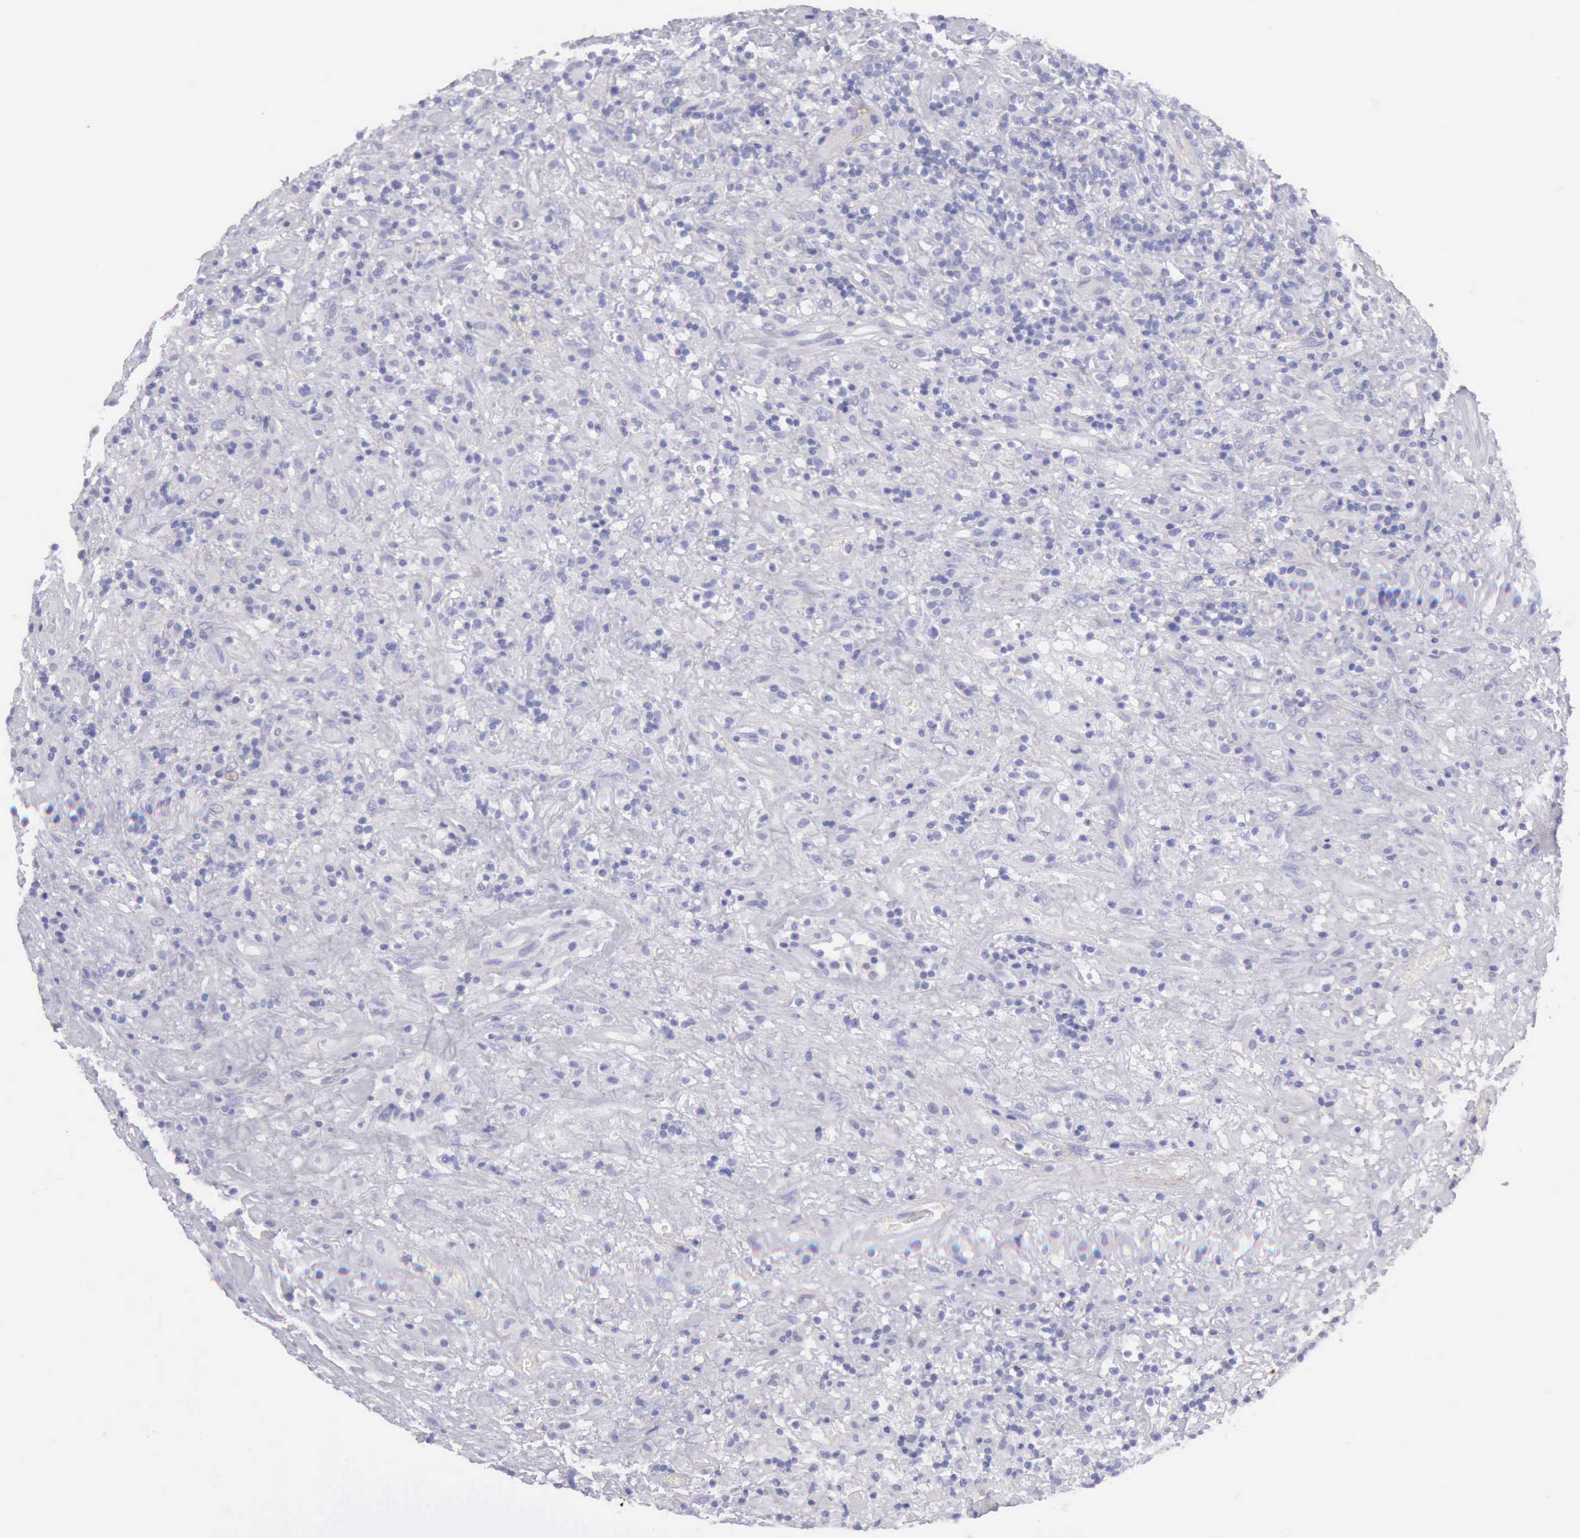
{"staining": {"intensity": "negative", "quantity": "none", "location": "none"}, "tissue": "lymphoma", "cell_type": "Tumor cells", "image_type": "cancer", "snomed": [{"axis": "morphology", "description": "Hodgkin's disease, NOS"}, {"axis": "topography", "description": "Lymph node"}], "caption": "DAB (3,3'-diaminobenzidine) immunohistochemical staining of human Hodgkin's disease reveals no significant staining in tumor cells.", "gene": "AOC3", "patient": {"sex": "male", "age": 46}}